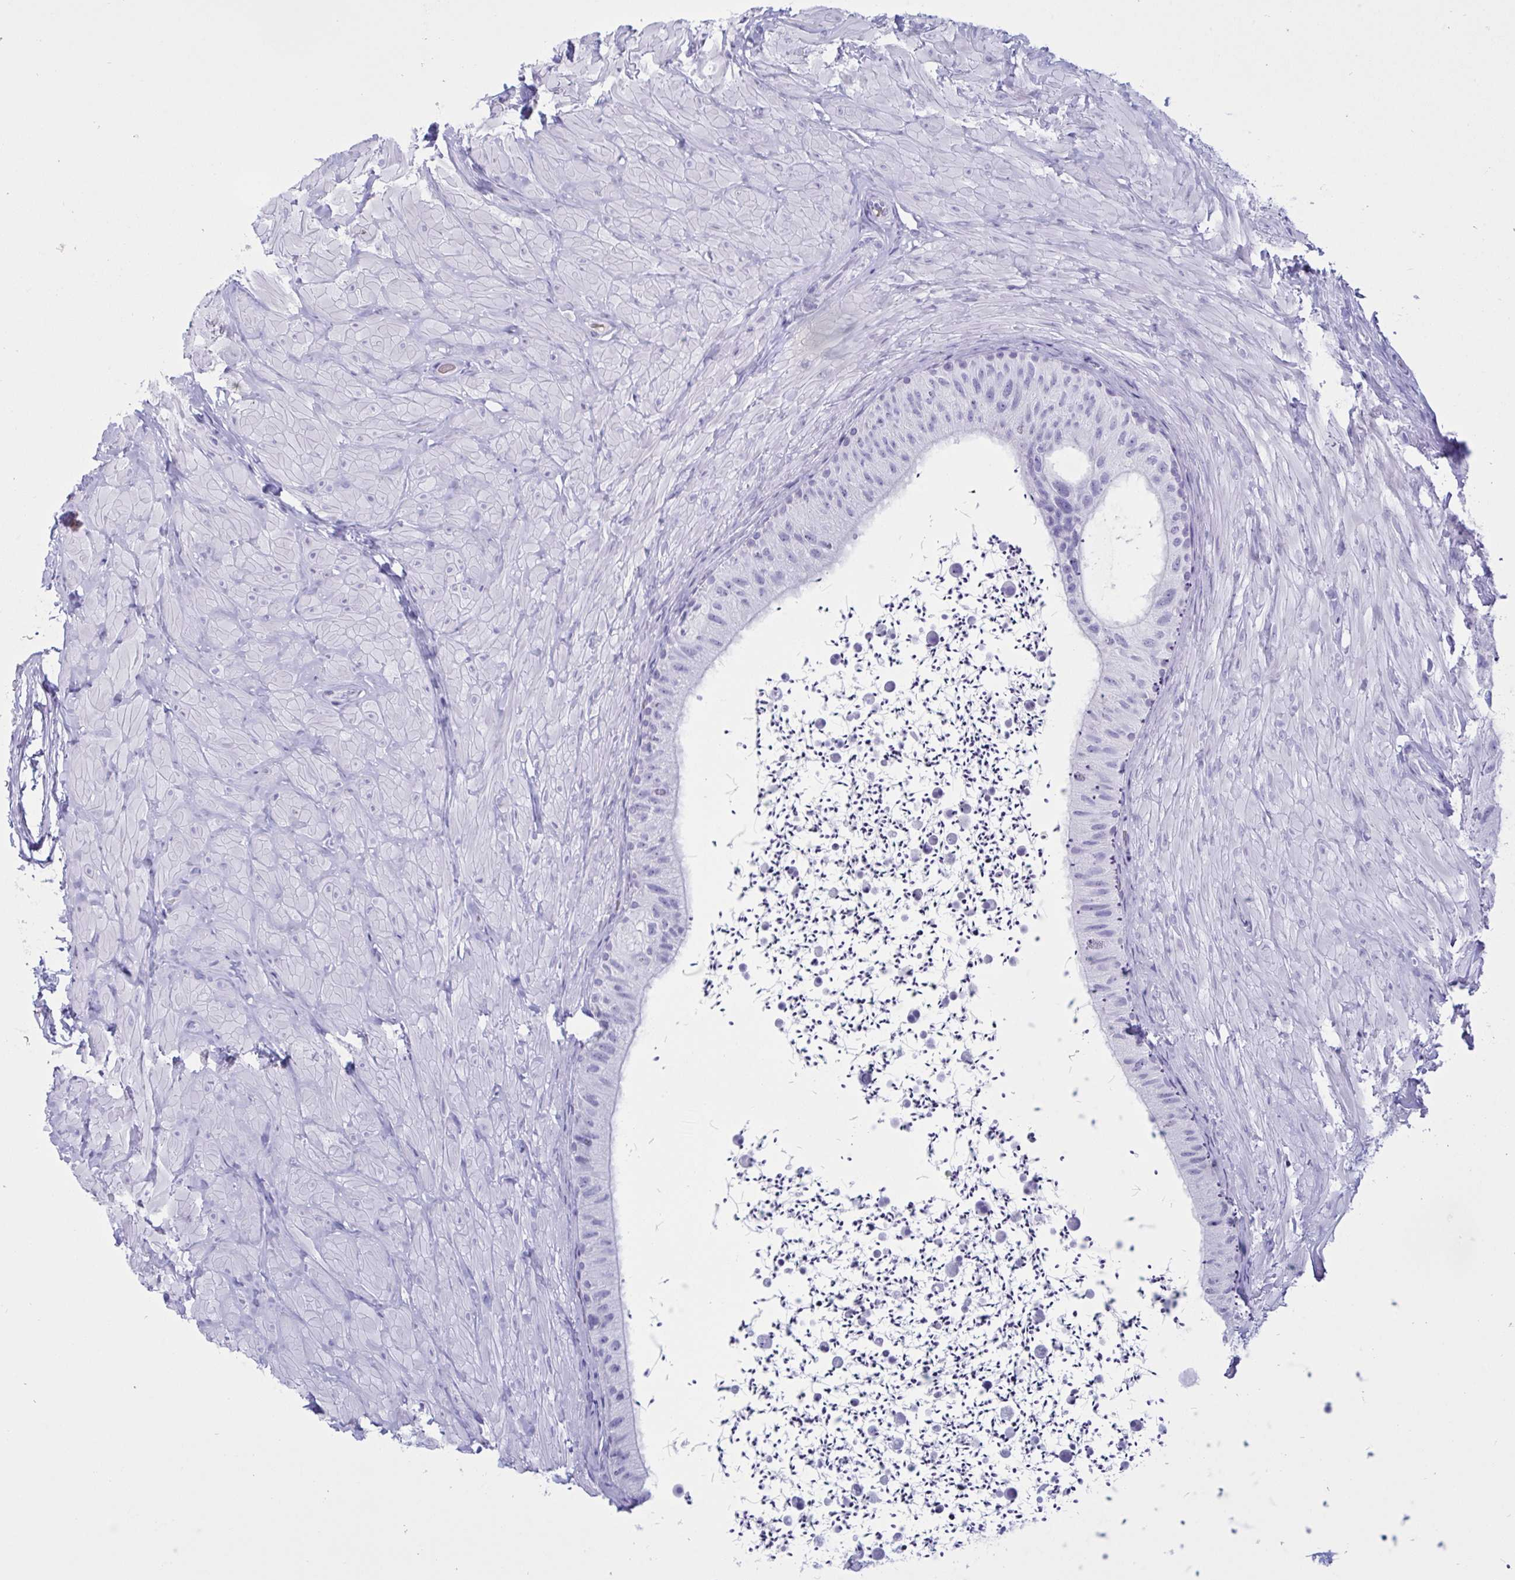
{"staining": {"intensity": "negative", "quantity": "none", "location": "none"}, "tissue": "epididymis", "cell_type": "Glandular cells", "image_type": "normal", "snomed": [{"axis": "morphology", "description": "Normal tissue, NOS"}, {"axis": "topography", "description": "Epididymis"}, {"axis": "topography", "description": "Peripheral nerve tissue"}], "caption": "IHC of benign human epididymis demonstrates no staining in glandular cells. The staining was performed using DAB (3,3'-diaminobenzidine) to visualize the protein expression in brown, while the nuclei were stained in blue with hematoxylin (Magnification: 20x).", "gene": "SLC2A1", "patient": {"sex": "male", "age": 32}}